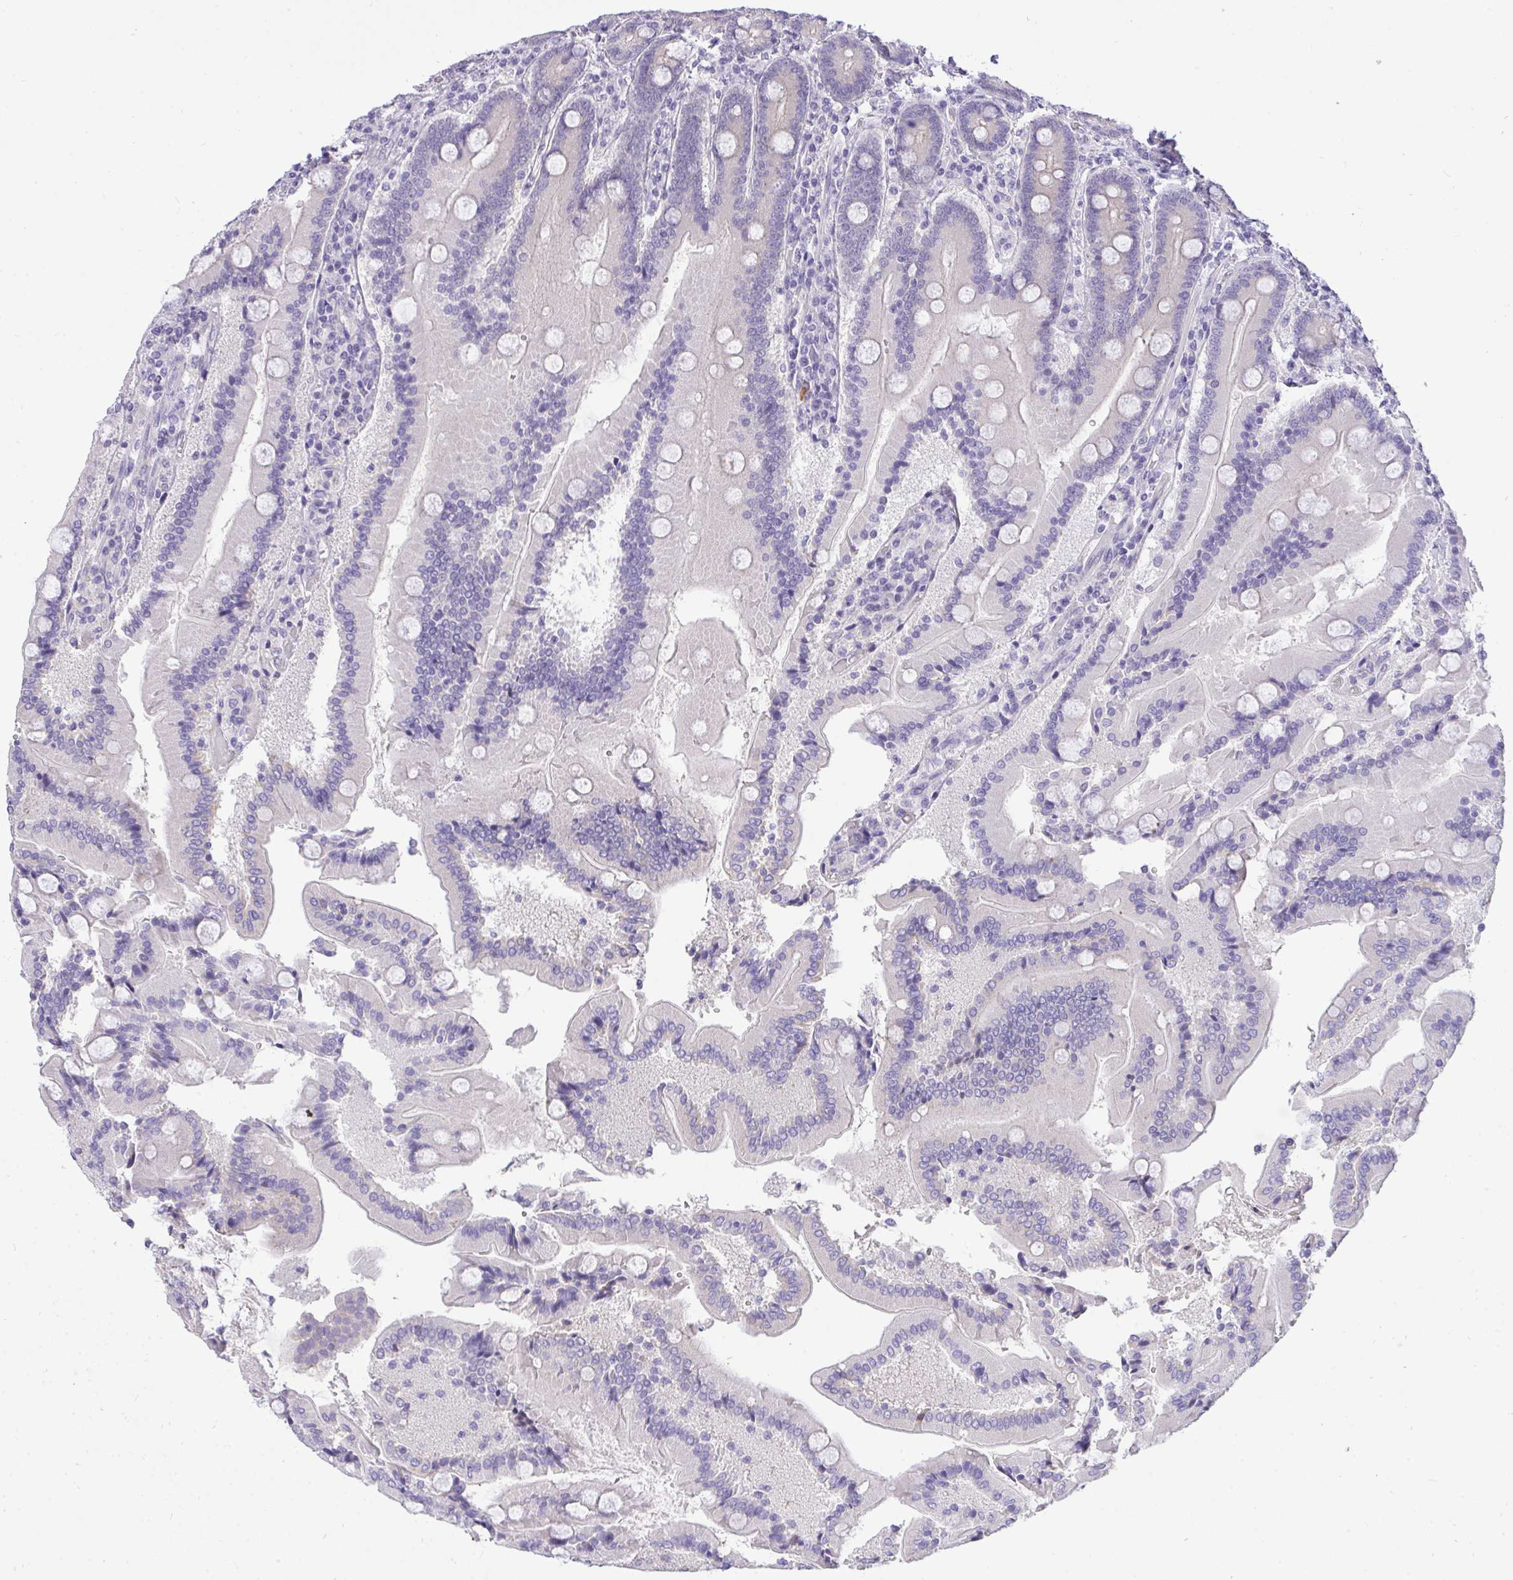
{"staining": {"intensity": "moderate", "quantity": "<25%", "location": "cytoplasmic/membranous"}, "tissue": "duodenum", "cell_type": "Glandular cells", "image_type": "normal", "snomed": [{"axis": "morphology", "description": "Normal tissue, NOS"}, {"axis": "topography", "description": "Duodenum"}], "caption": "Immunohistochemistry micrograph of benign duodenum stained for a protein (brown), which shows low levels of moderate cytoplasmic/membranous staining in approximately <25% of glandular cells.", "gene": "VGLL3", "patient": {"sex": "female", "age": 62}}